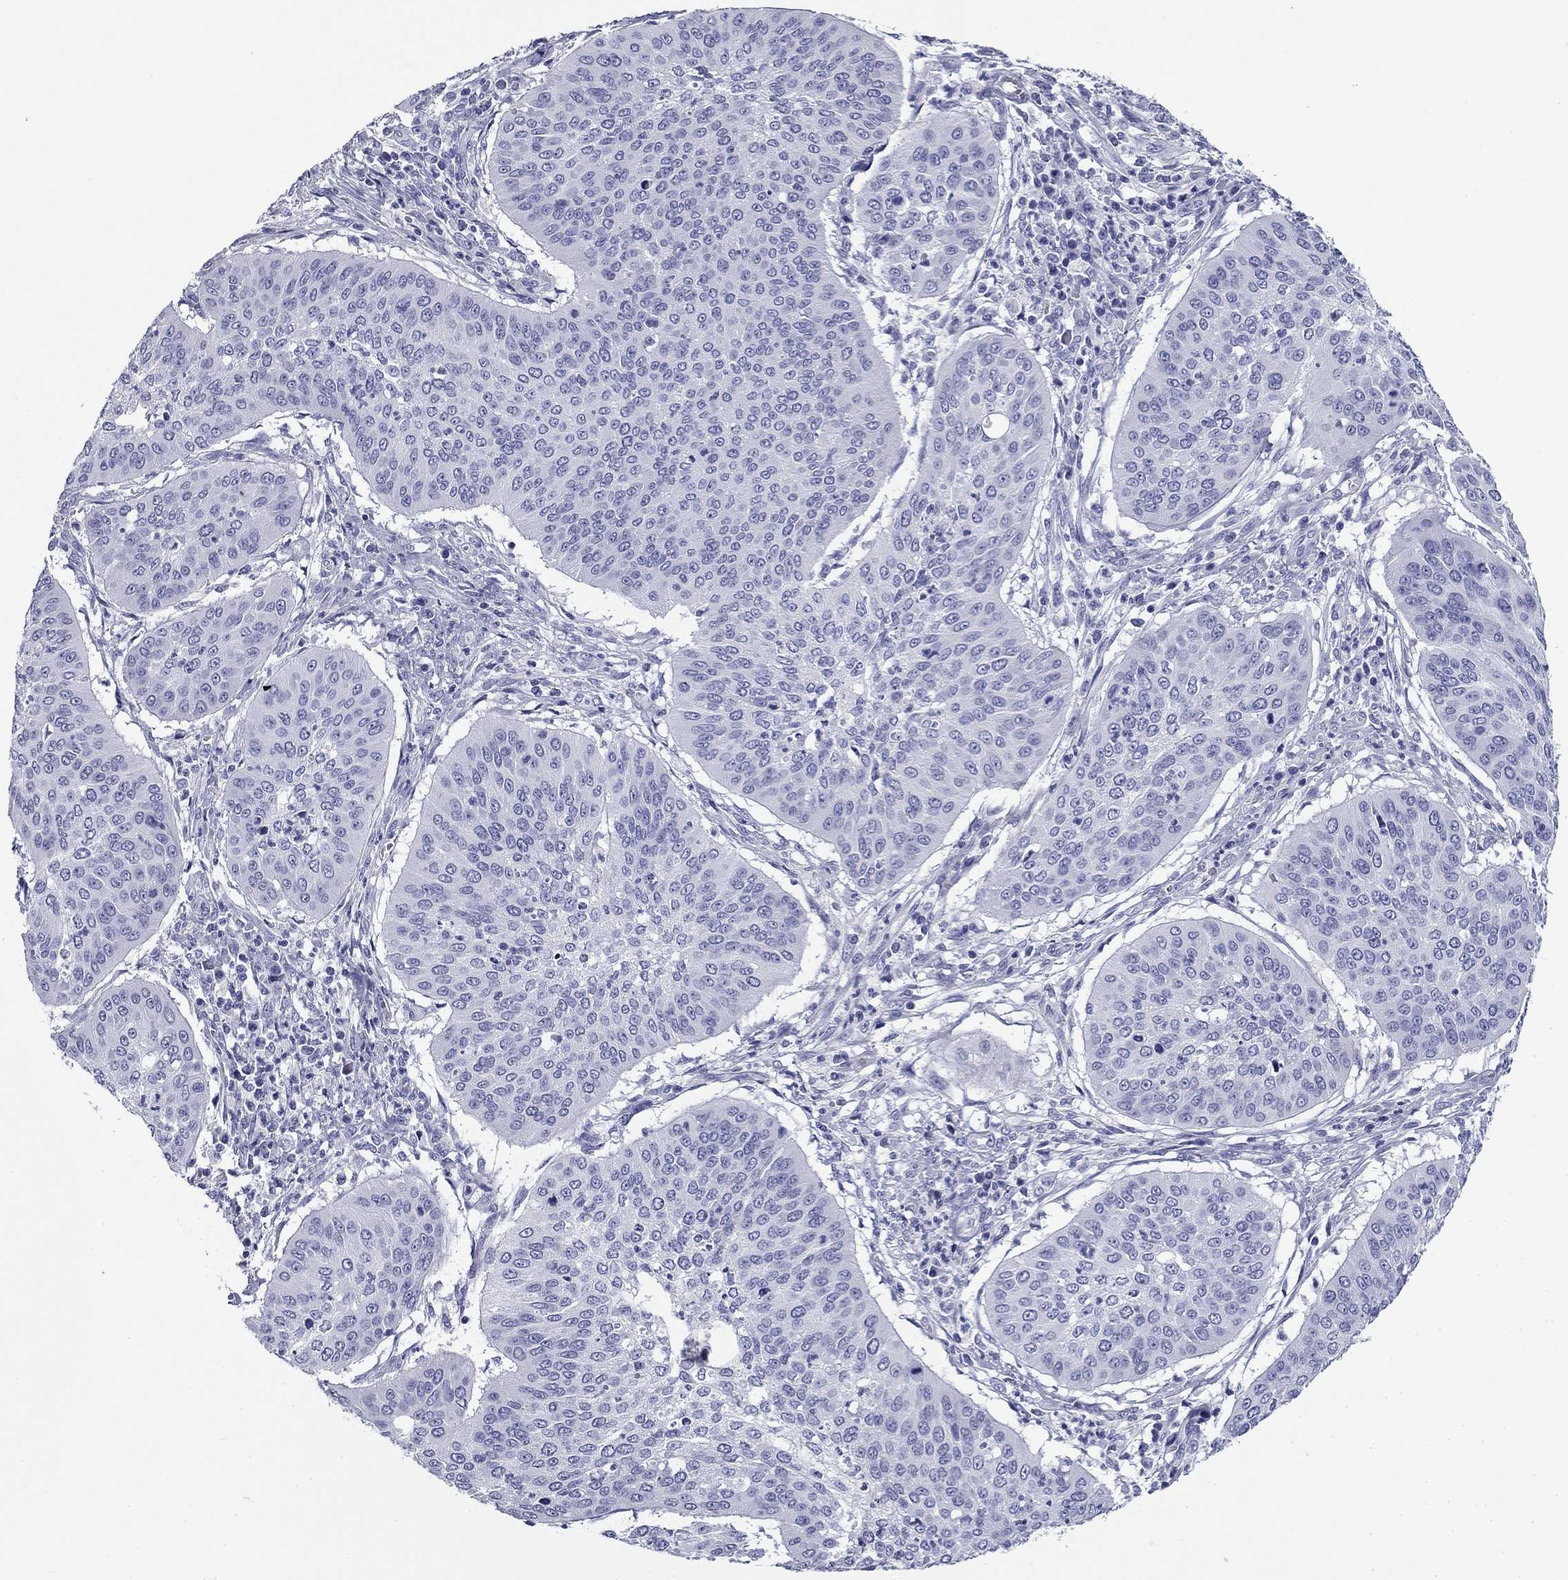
{"staining": {"intensity": "negative", "quantity": "none", "location": "none"}, "tissue": "cervical cancer", "cell_type": "Tumor cells", "image_type": "cancer", "snomed": [{"axis": "morphology", "description": "Normal tissue, NOS"}, {"axis": "morphology", "description": "Squamous cell carcinoma, NOS"}, {"axis": "topography", "description": "Cervix"}], "caption": "Immunohistochemistry (IHC) image of neoplastic tissue: human cervical cancer (squamous cell carcinoma) stained with DAB (3,3'-diaminobenzidine) displays no significant protein expression in tumor cells.", "gene": "ZP2", "patient": {"sex": "female", "age": 39}}